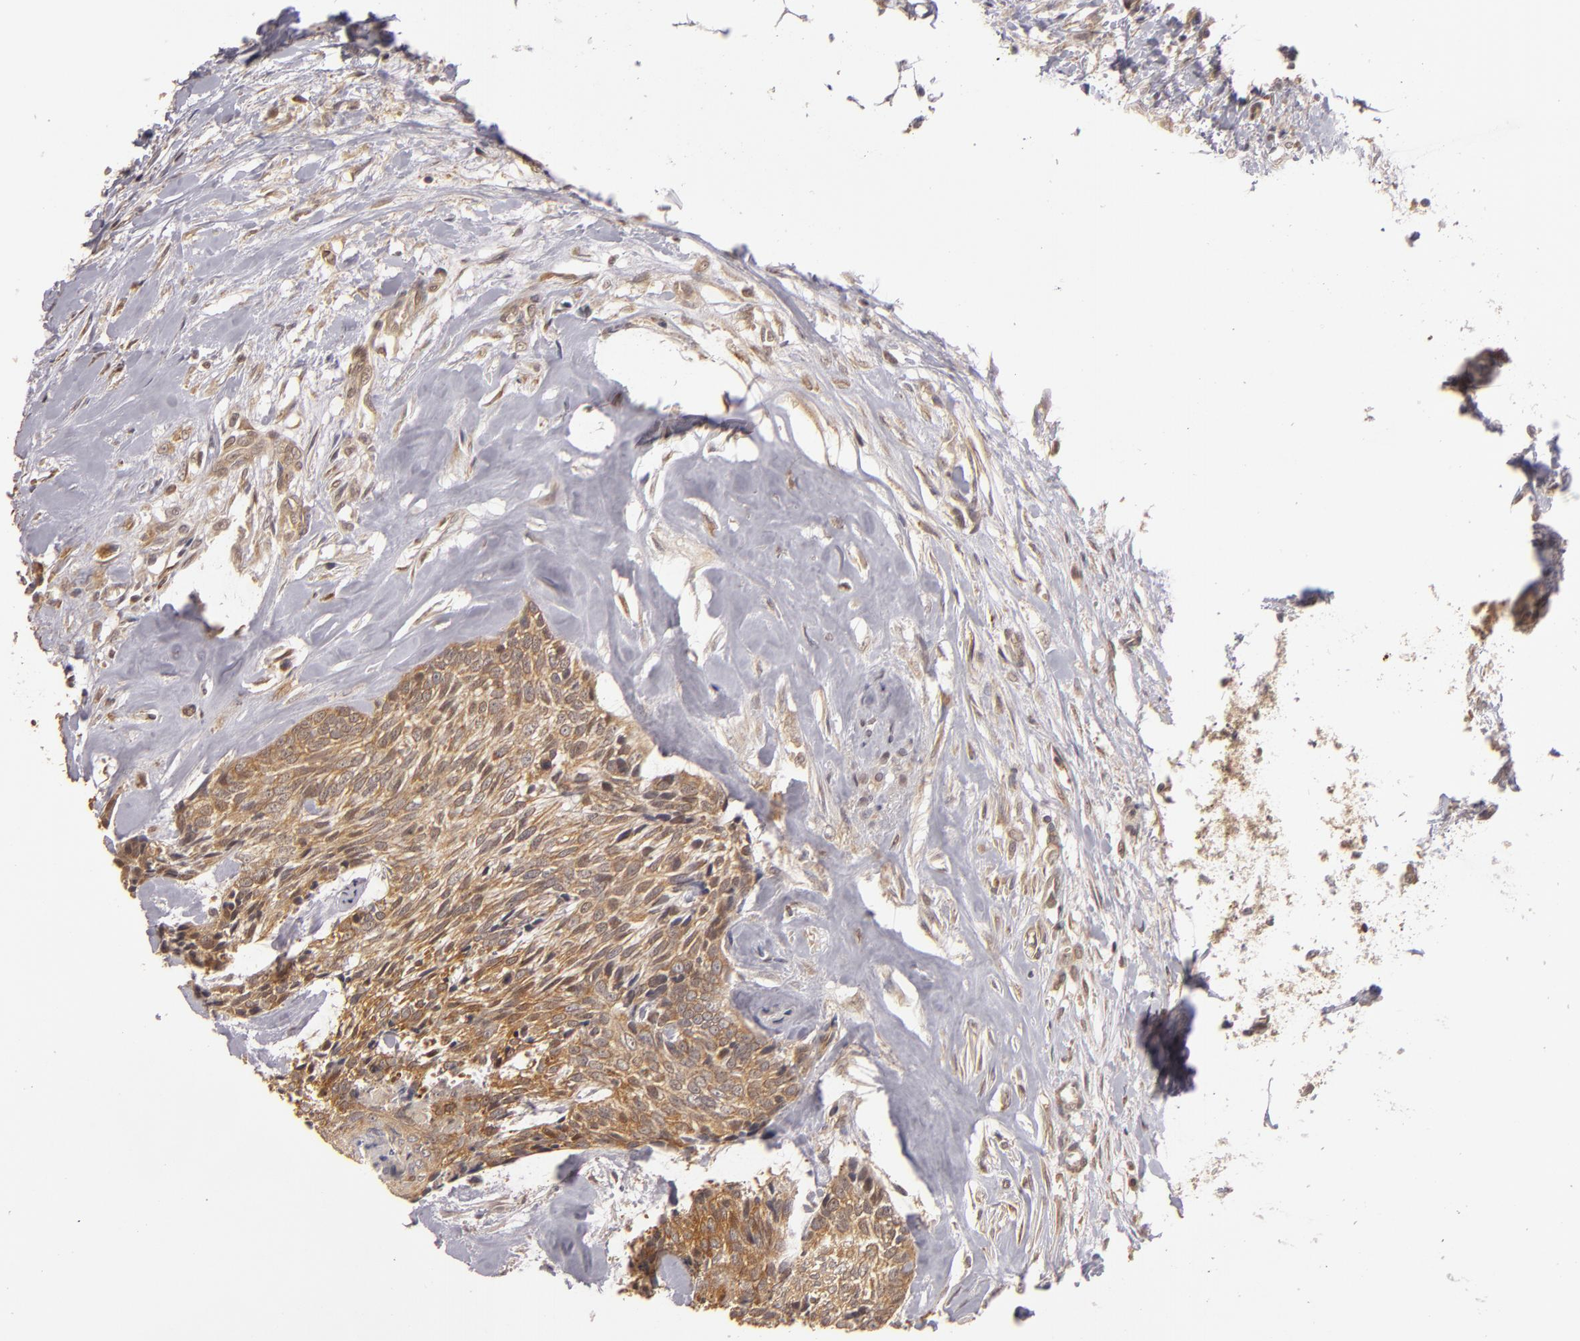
{"staining": {"intensity": "moderate", "quantity": ">75%", "location": "cytoplasmic/membranous"}, "tissue": "head and neck cancer", "cell_type": "Tumor cells", "image_type": "cancer", "snomed": [{"axis": "morphology", "description": "Squamous cell carcinoma, NOS"}, {"axis": "topography", "description": "Salivary gland"}, {"axis": "topography", "description": "Head-Neck"}], "caption": "Brown immunohistochemical staining in head and neck cancer (squamous cell carcinoma) displays moderate cytoplasmic/membranous staining in about >75% of tumor cells.", "gene": "MAPK3", "patient": {"sex": "male", "age": 70}}